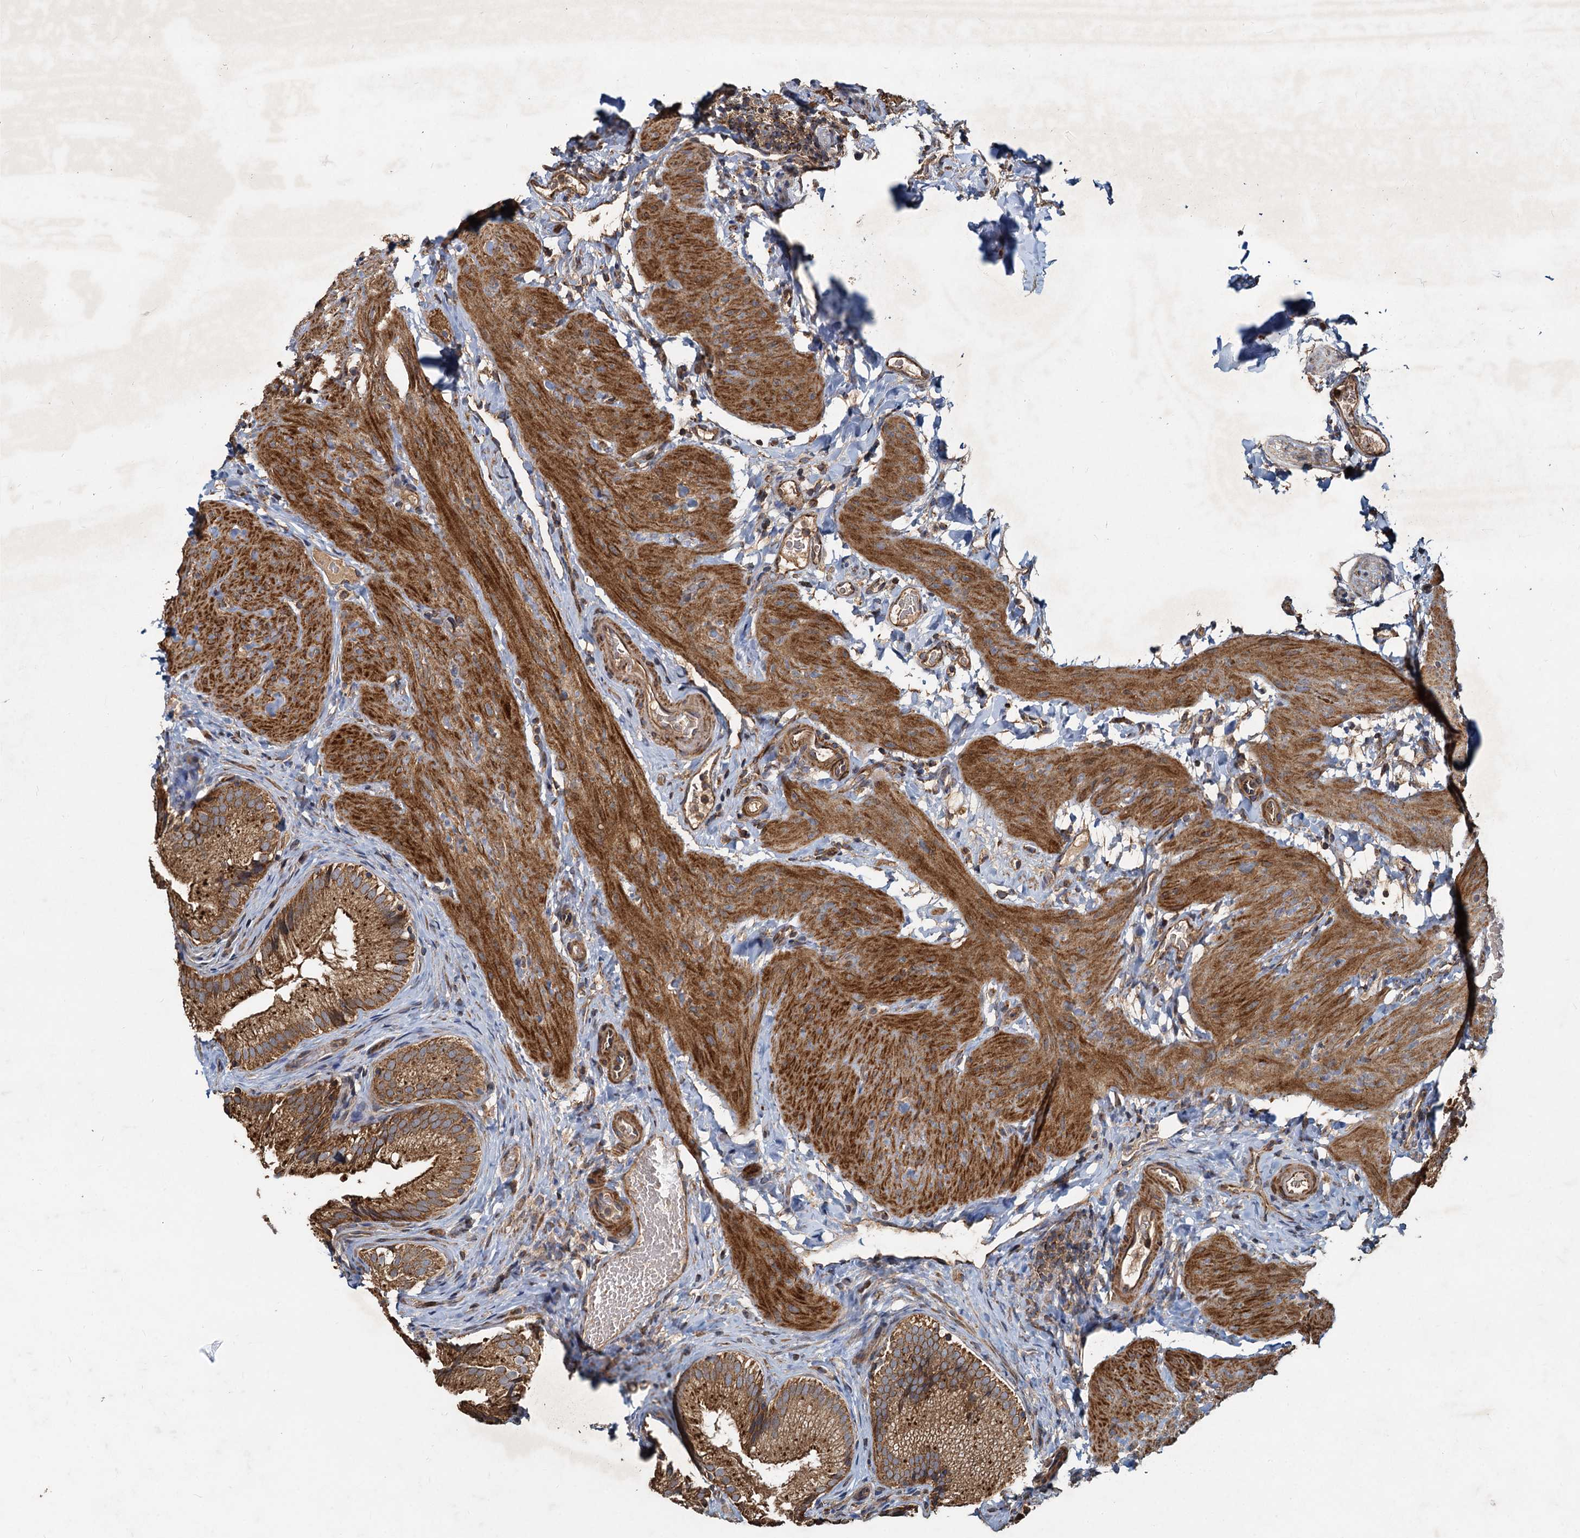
{"staining": {"intensity": "moderate", "quantity": ">75%", "location": "cytoplasmic/membranous"}, "tissue": "gallbladder", "cell_type": "Glandular cells", "image_type": "normal", "snomed": [{"axis": "morphology", "description": "Normal tissue, NOS"}, {"axis": "topography", "description": "Gallbladder"}], "caption": "Approximately >75% of glandular cells in normal gallbladder demonstrate moderate cytoplasmic/membranous protein staining as visualized by brown immunohistochemical staining.", "gene": "SDS", "patient": {"sex": "female", "age": 30}}